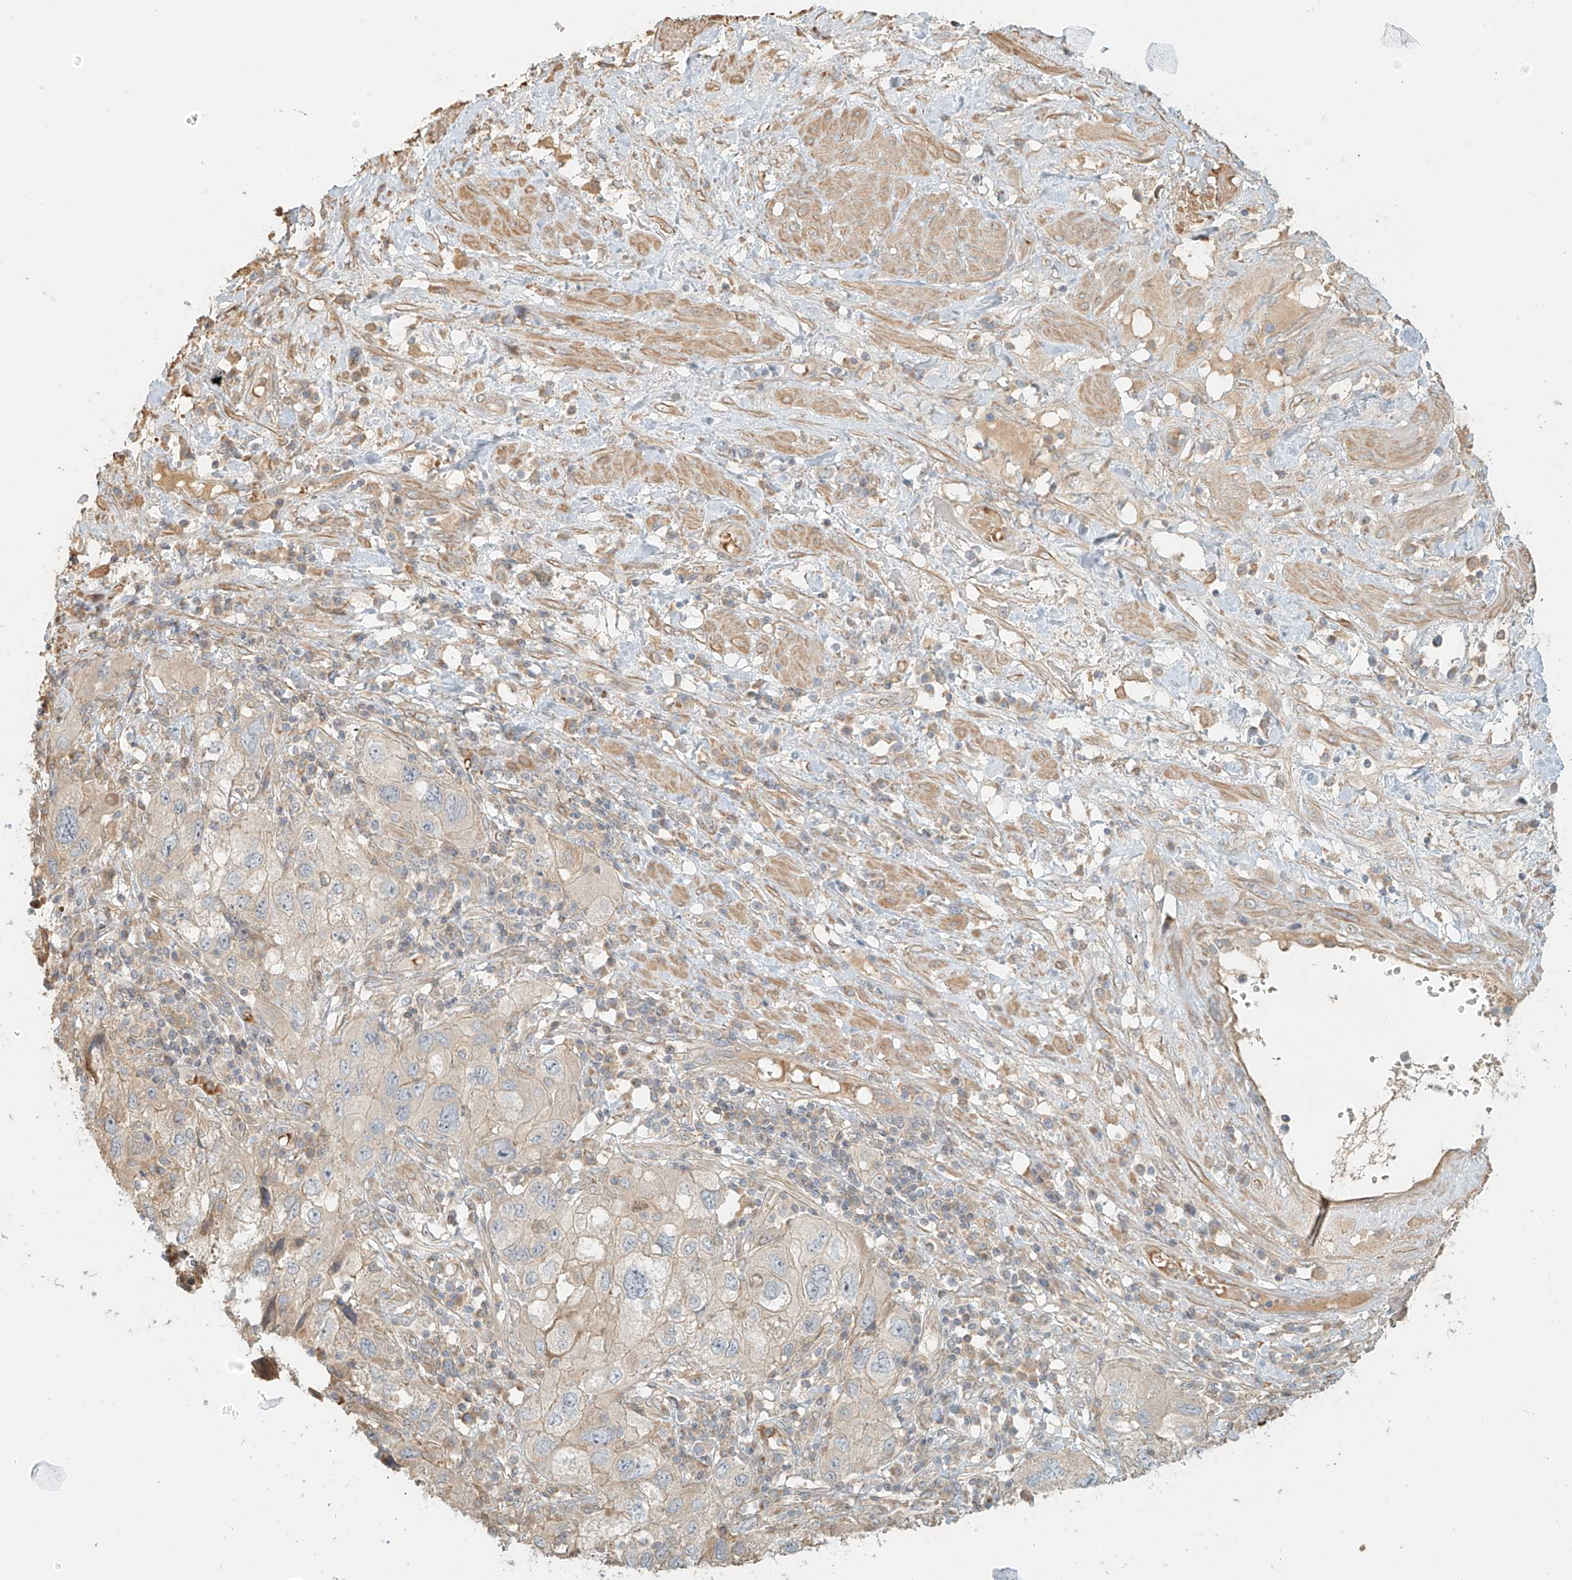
{"staining": {"intensity": "weak", "quantity": "<25%", "location": "cytoplasmic/membranous"}, "tissue": "endometrial cancer", "cell_type": "Tumor cells", "image_type": "cancer", "snomed": [{"axis": "morphology", "description": "Adenocarcinoma, NOS"}, {"axis": "topography", "description": "Endometrium"}], "caption": "DAB immunohistochemical staining of endometrial adenocarcinoma reveals no significant staining in tumor cells.", "gene": "UPK1B", "patient": {"sex": "female", "age": 49}}